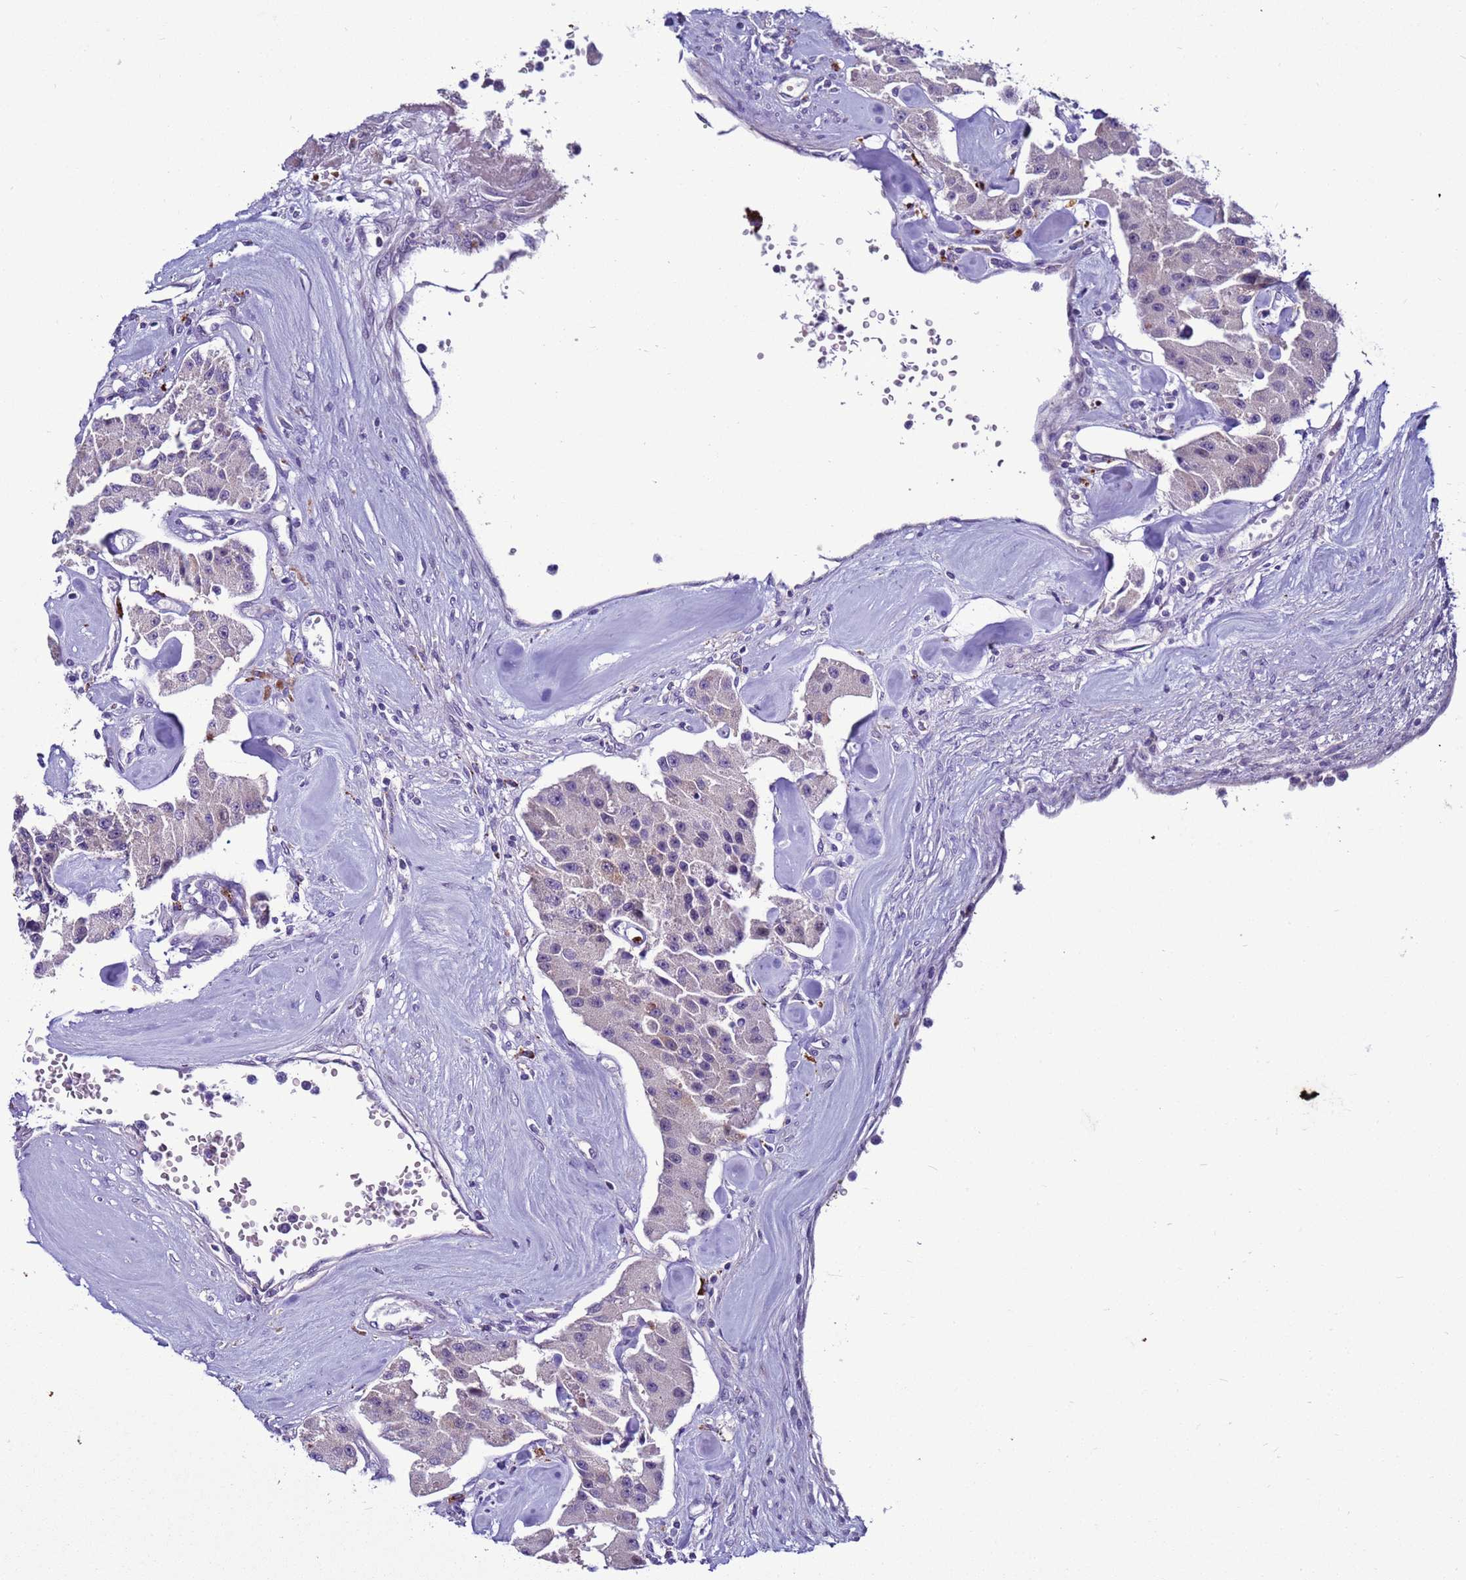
{"staining": {"intensity": "negative", "quantity": "none", "location": "none"}, "tissue": "carcinoid", "cell_type": "Tumor cells", "image_type": "cancer", "snomed": [{"axis": "morphology", "description": "Carcinoid, malignant, NOS"}, {"axis": "topography", "description": "Pancreas"}], "caption": "Malignant carcinoid stained for a protein using immunohistochemistry exhibits no expression tumor cells.", "gene": "NAT2", "patient": {"sex": "male", "age": 41}}